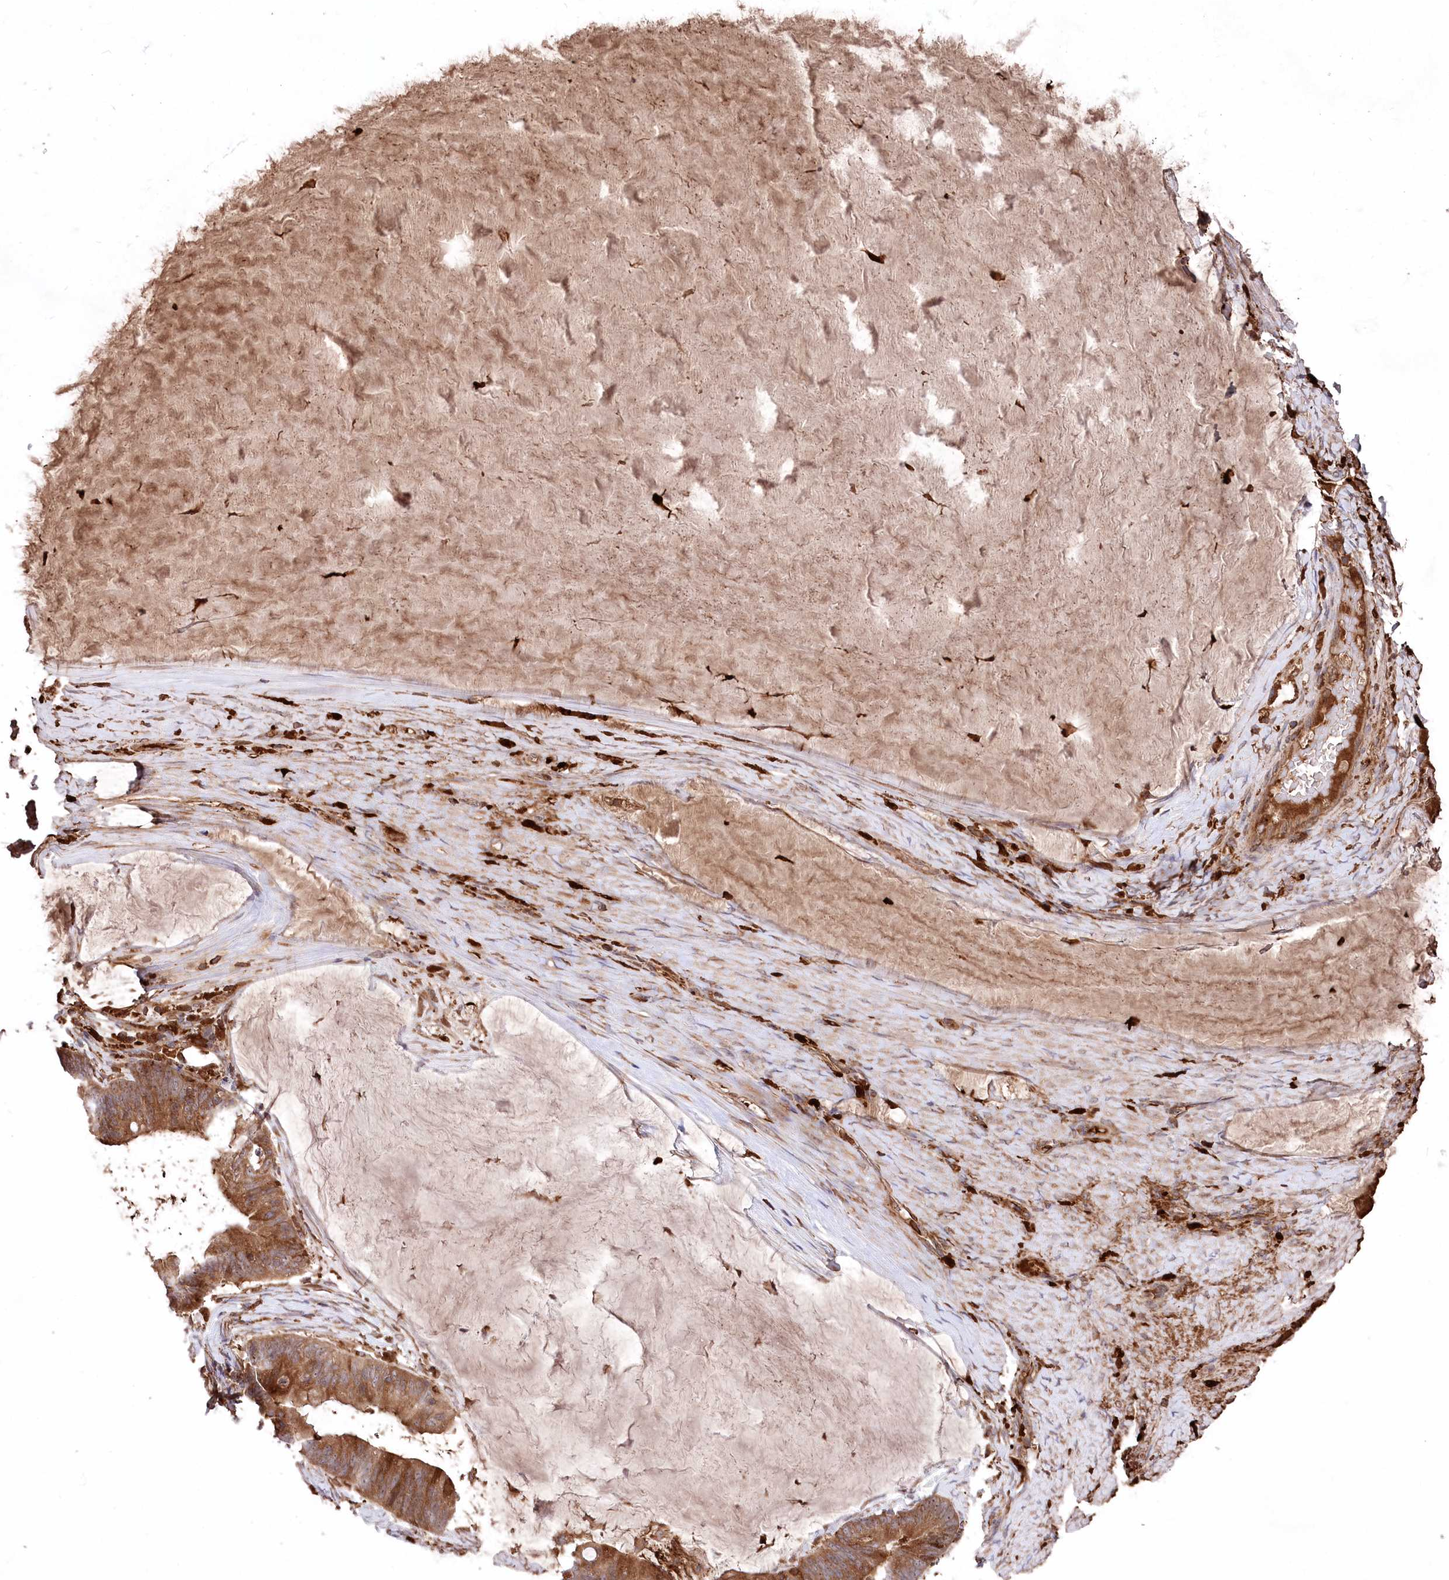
{"staining": {"intensity": "strong", "quantity": ">75%", "location": "cytoplasmic/membranous"}, "tissue": "ovarian cancer", "cell_type": "Tumor cells", "image_type": "cancer", "snomed": [{"axis": "morphology", "description": "Cystadenocarcinoma, mucinous, NOS"}, {"axis": "topography", "description": "Ovary"}], "caption": "IHC of ovarian cancer (mucinous cystadenocarcinoma) displays high levels of strong cytoplasmic/membranous expression in about >75% of tumor cells. The protein of interest is stained brown, and the nuclei are stained in blue (DAB (3,3'-diaminobenzidine) IHC with brightfield microscopy, high magnification).", "gene": "PPP1R21", "patient": {"sex": "female", "age": 61}}